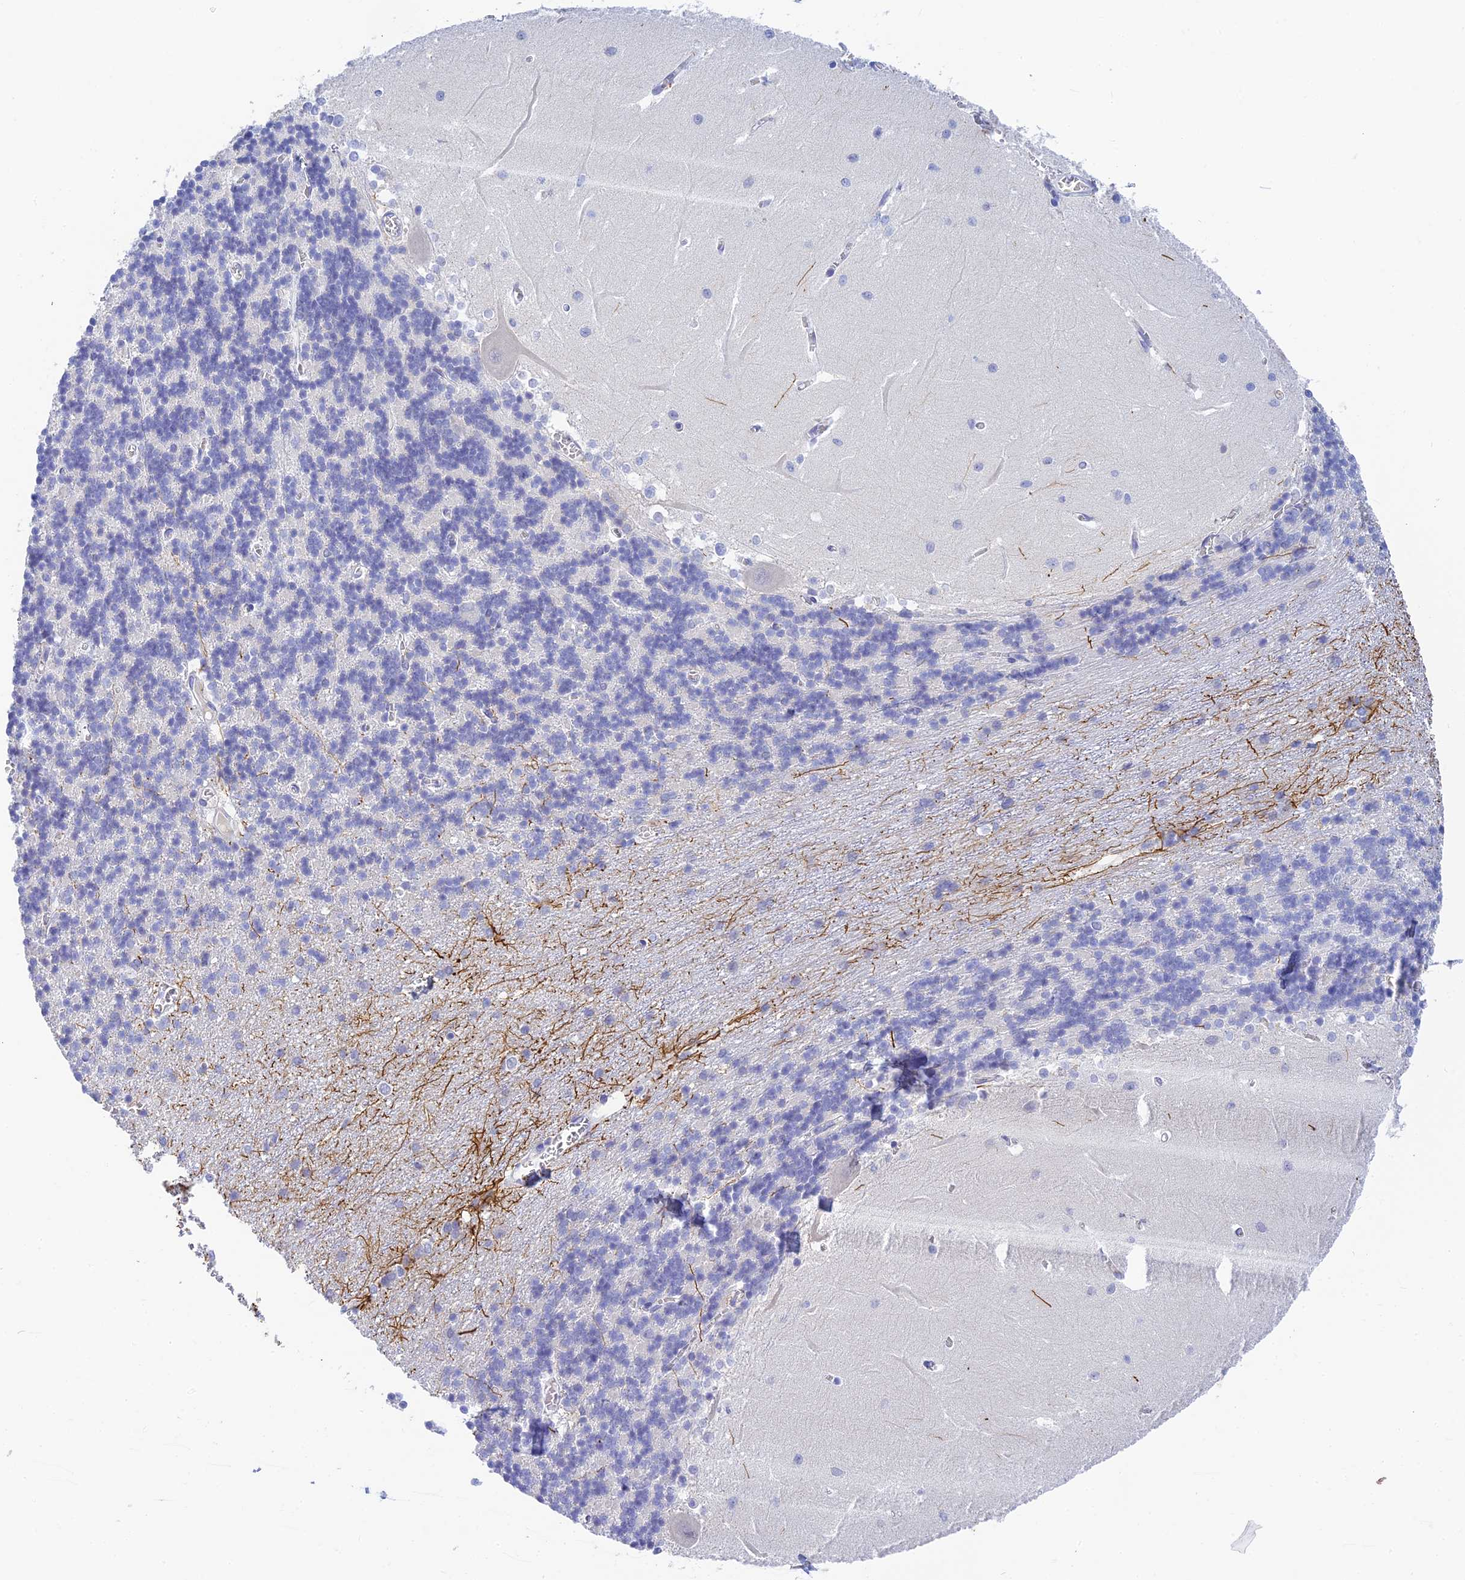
{"staining": {"intensity": "negative", "quantity": "none", "location": "none"}, "tissue": "cerebellum", "cell_type": "Cells in granular layer", "image_type": "normal", "snomed": [{"axis": "morphology", "description": "Normal tissue, NOS"}, {"axis": "topography", "description": "Cerebellum"}], "caption": "IHC histopathology image of unremarkable cerebellum stained for a protein (brown), which displays no expression in cells in granular layer.", "gene": "INTS13", "patient": {"sex": "male", "age": 37}}